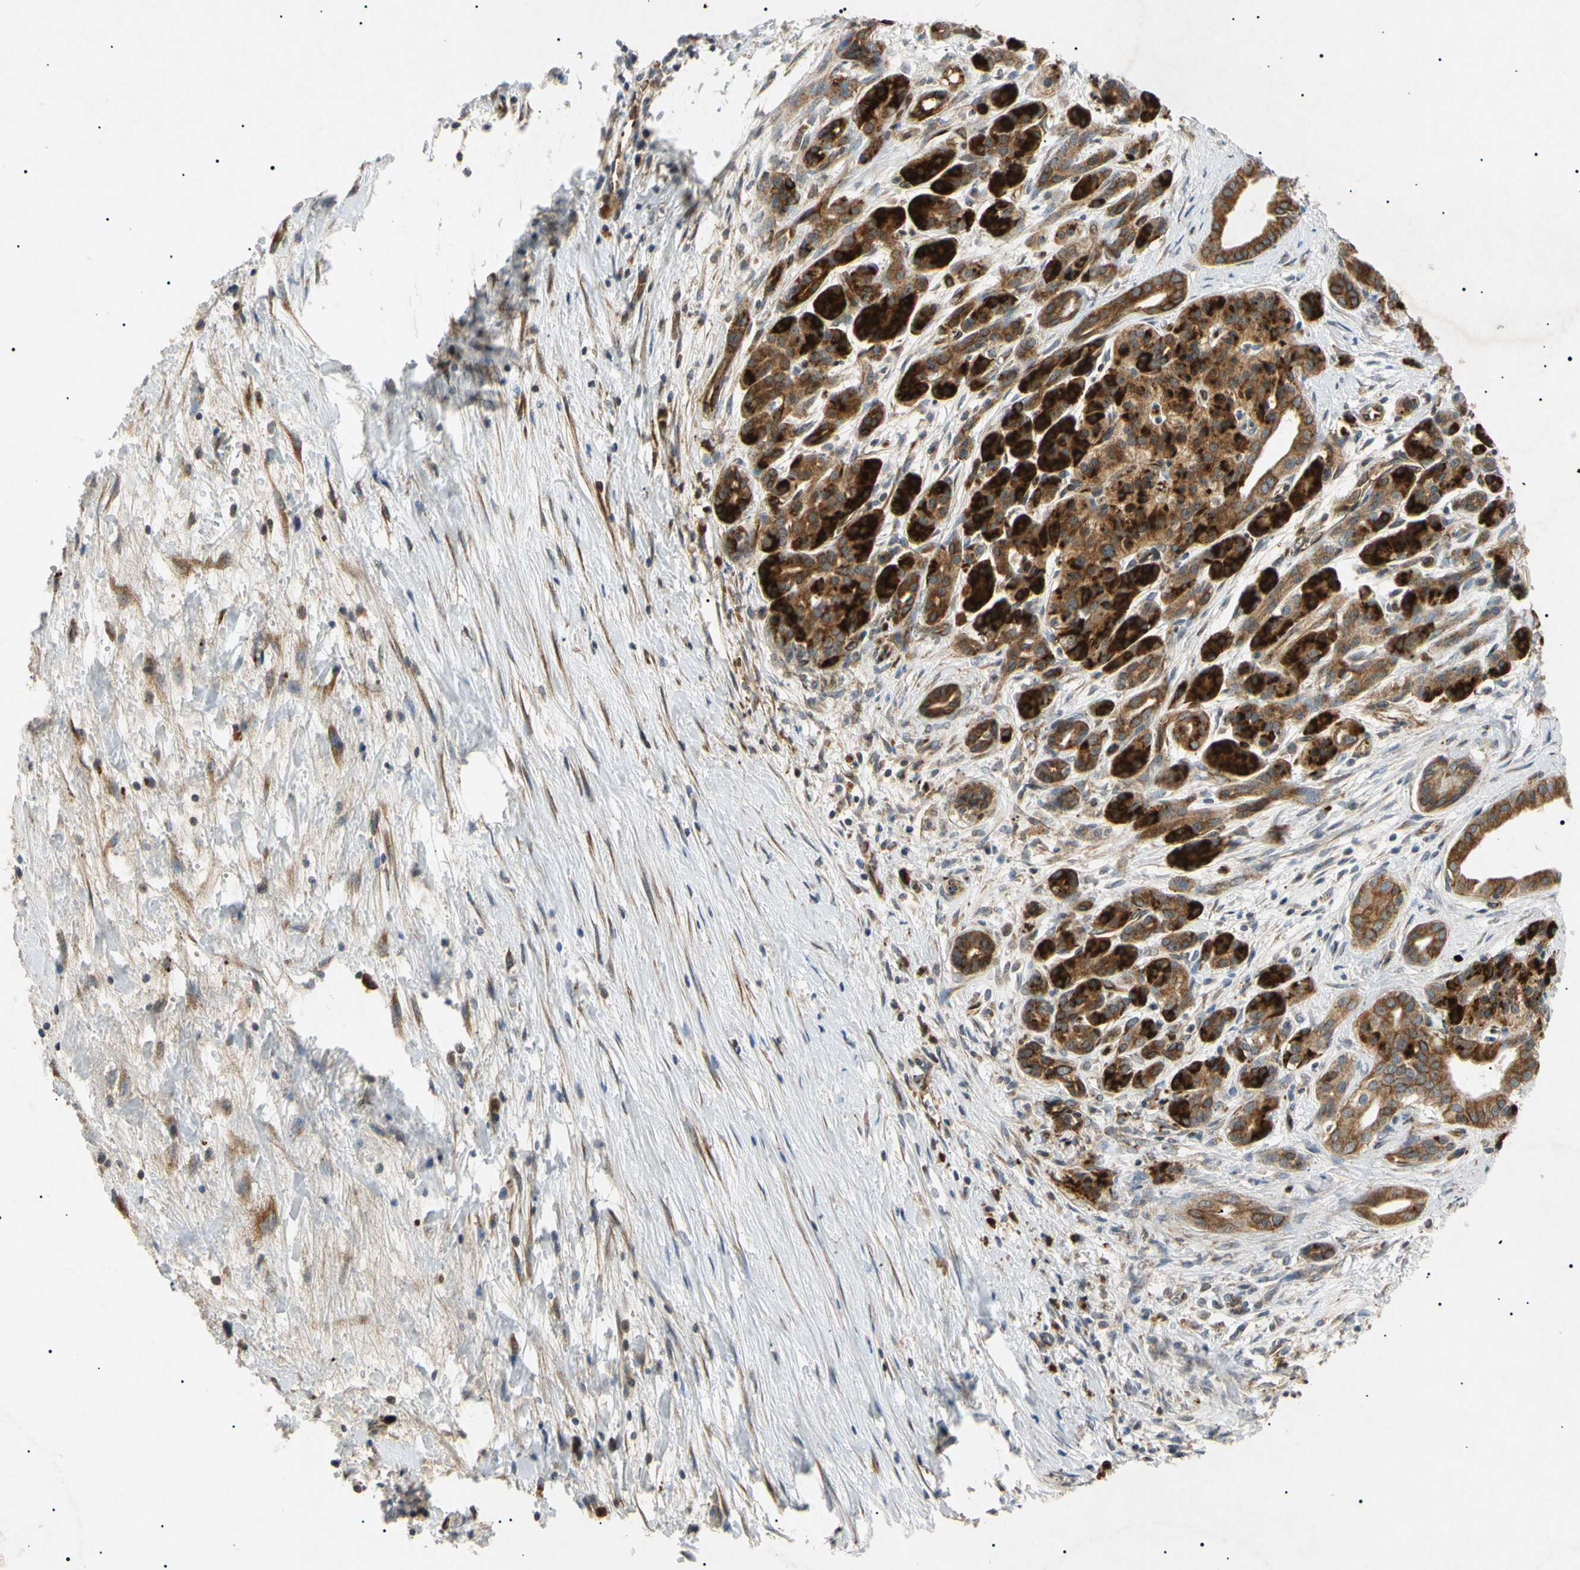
{"staining": {"intensity": "strong", "quantity": "25%-75%", "location": "cytoplasmic/membranous"}, "tissue": "pancreatic cancer", "cell_type": "Tumor cells", "image_type": "cancer", "snomed": [{"axis": "morphology", "description": "Adenocarcinoma, NOS"}, {"axis": "topography", "description": "Pancreas"}], "caption": "Pancreatic adenocarcinoma stained with DAB immunohistochemistry (IHC) displays high levels of strong cytoplasmic/membranous positivity in approximately 25%-75% of tumor cells. Immunohistochemistry stains the protein of interest in brown and the nuclei are stained blue.", "gene": "TUBB4A", "patient": {"sex": "male", "age": 59}}